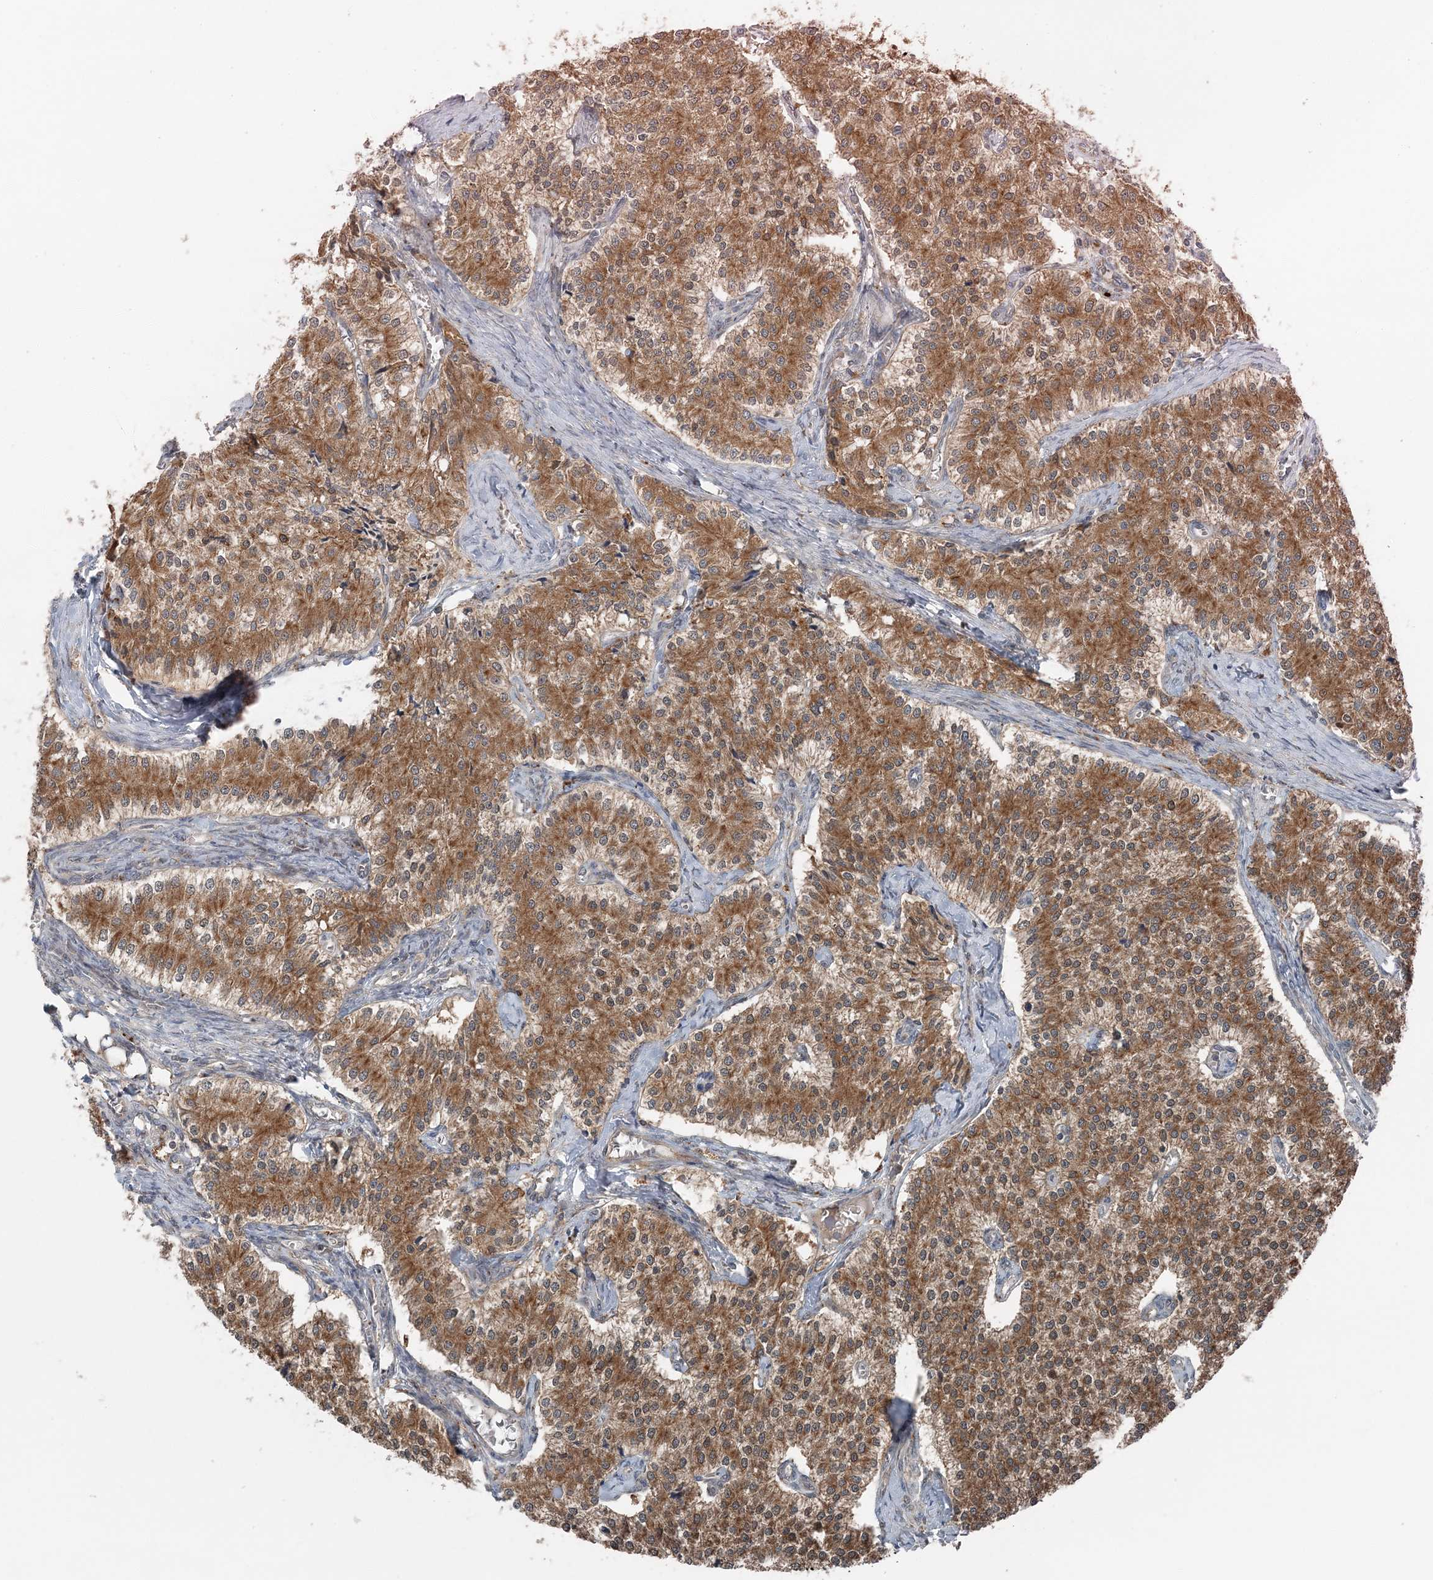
{"staining": {"intensity": "moderate", "quantity": ">75%", "location": "cytoplasmic/membranous"}, "tissue": "carcinoid", "cell_type": "Tumor cells", "image_type": "cancer", "snomed": [{"axis": "morphology", "description": "Carcinoid, malignant, NOS"}, {"axis": "topography", "description": "Colon"}], "caption": "Protein analysis of carcinoid tissue demonstrates moderate cytoplasmic/membranous staining in about >75% of tumor cells.", "gene": "ASNSD1", "patient": {"sex": "female", "age": 52}}